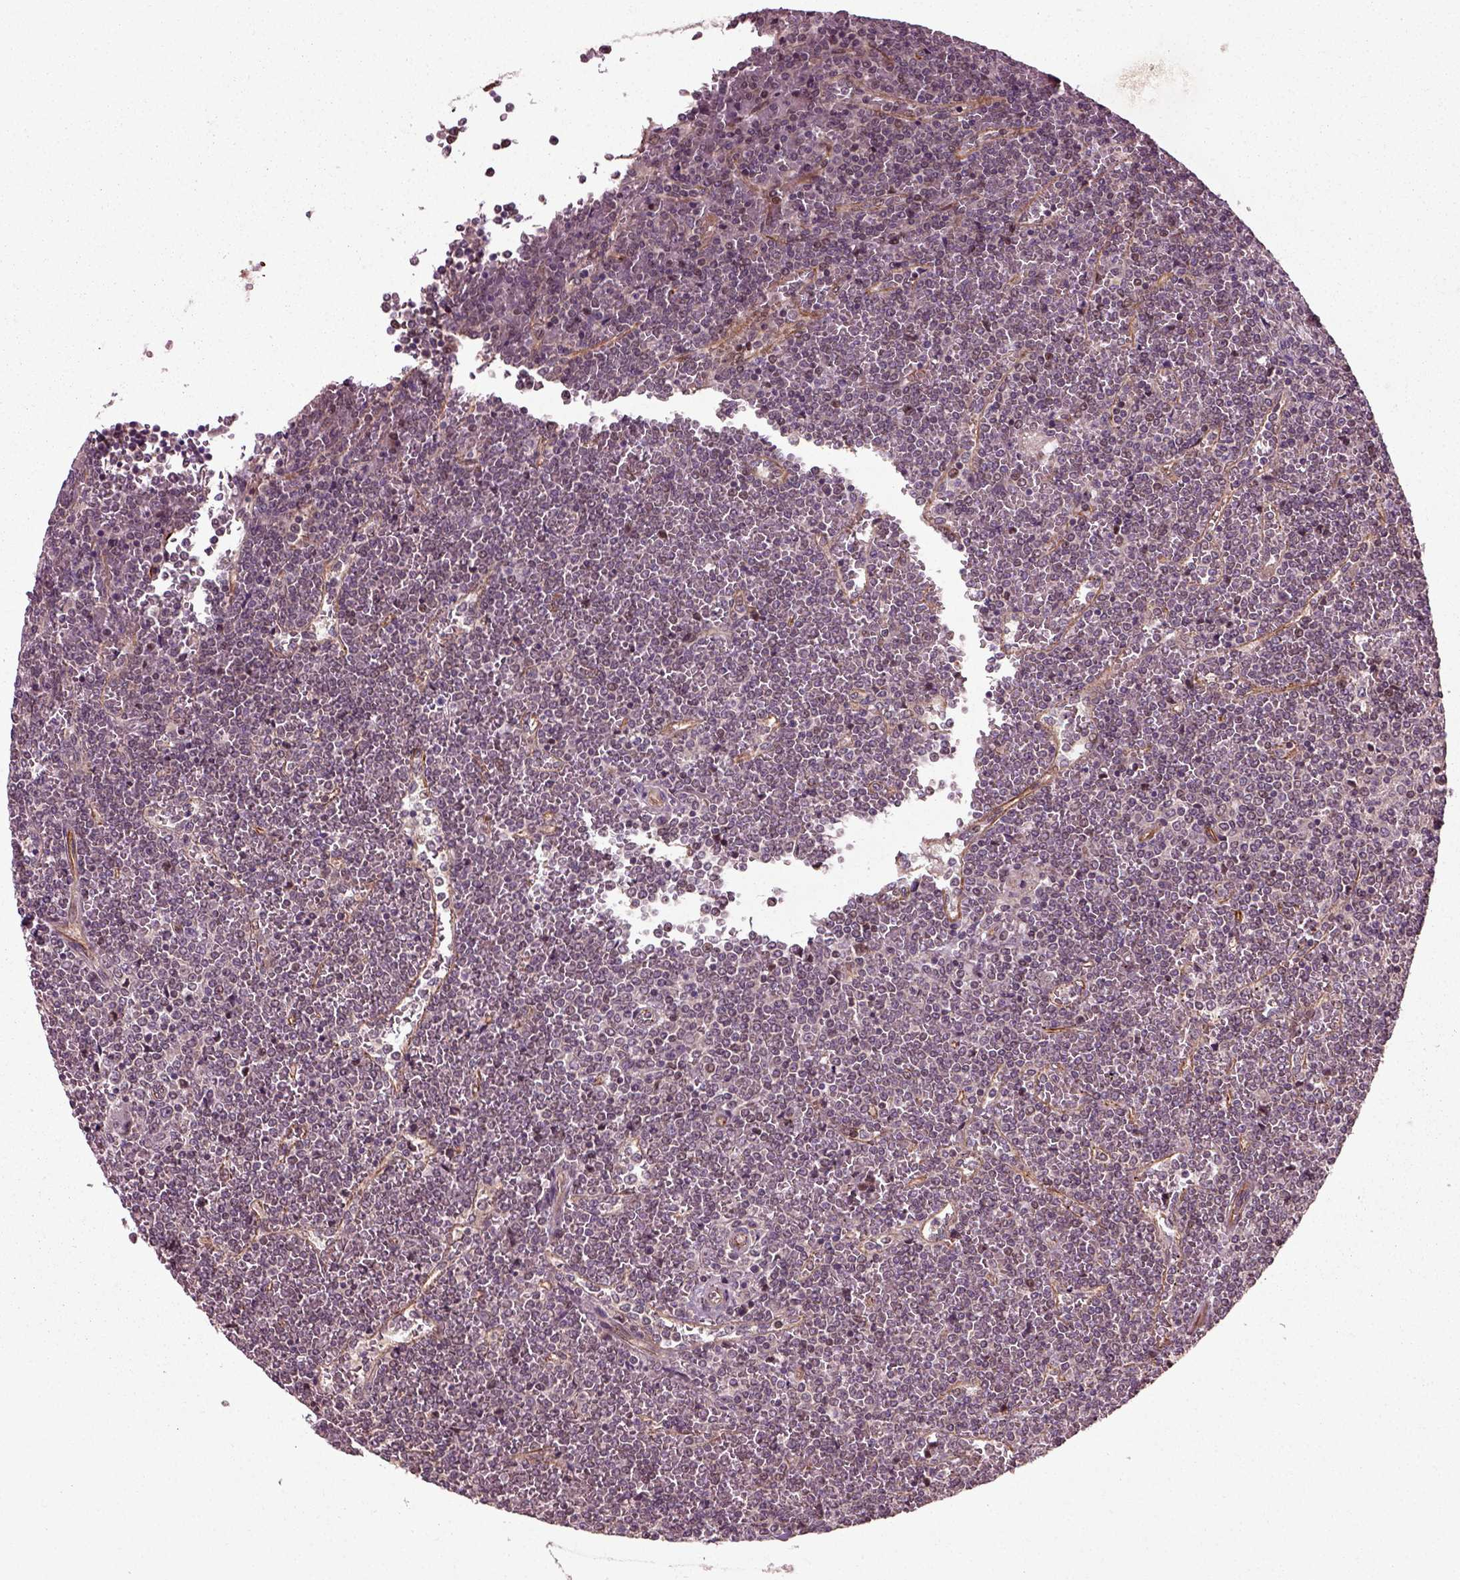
{"staining": {"intensity": "negative", "quantity": "none", "location": "none"}, "tissue": "lymphoma", "cell_type": "Tumor cells", "image_type": "cancer", "snomed": [{"axis": "morphology", "description": "Malignant lymphoma, non-Hodgkin's type, Low grade"}, {"axis": "topography", "description": "Spleen"}], "caption": "Tumor cells are negative for brown protein staining in lymphoma.", "gene": "PLCD3", "patient": {"sex": "female", "age": 19}}